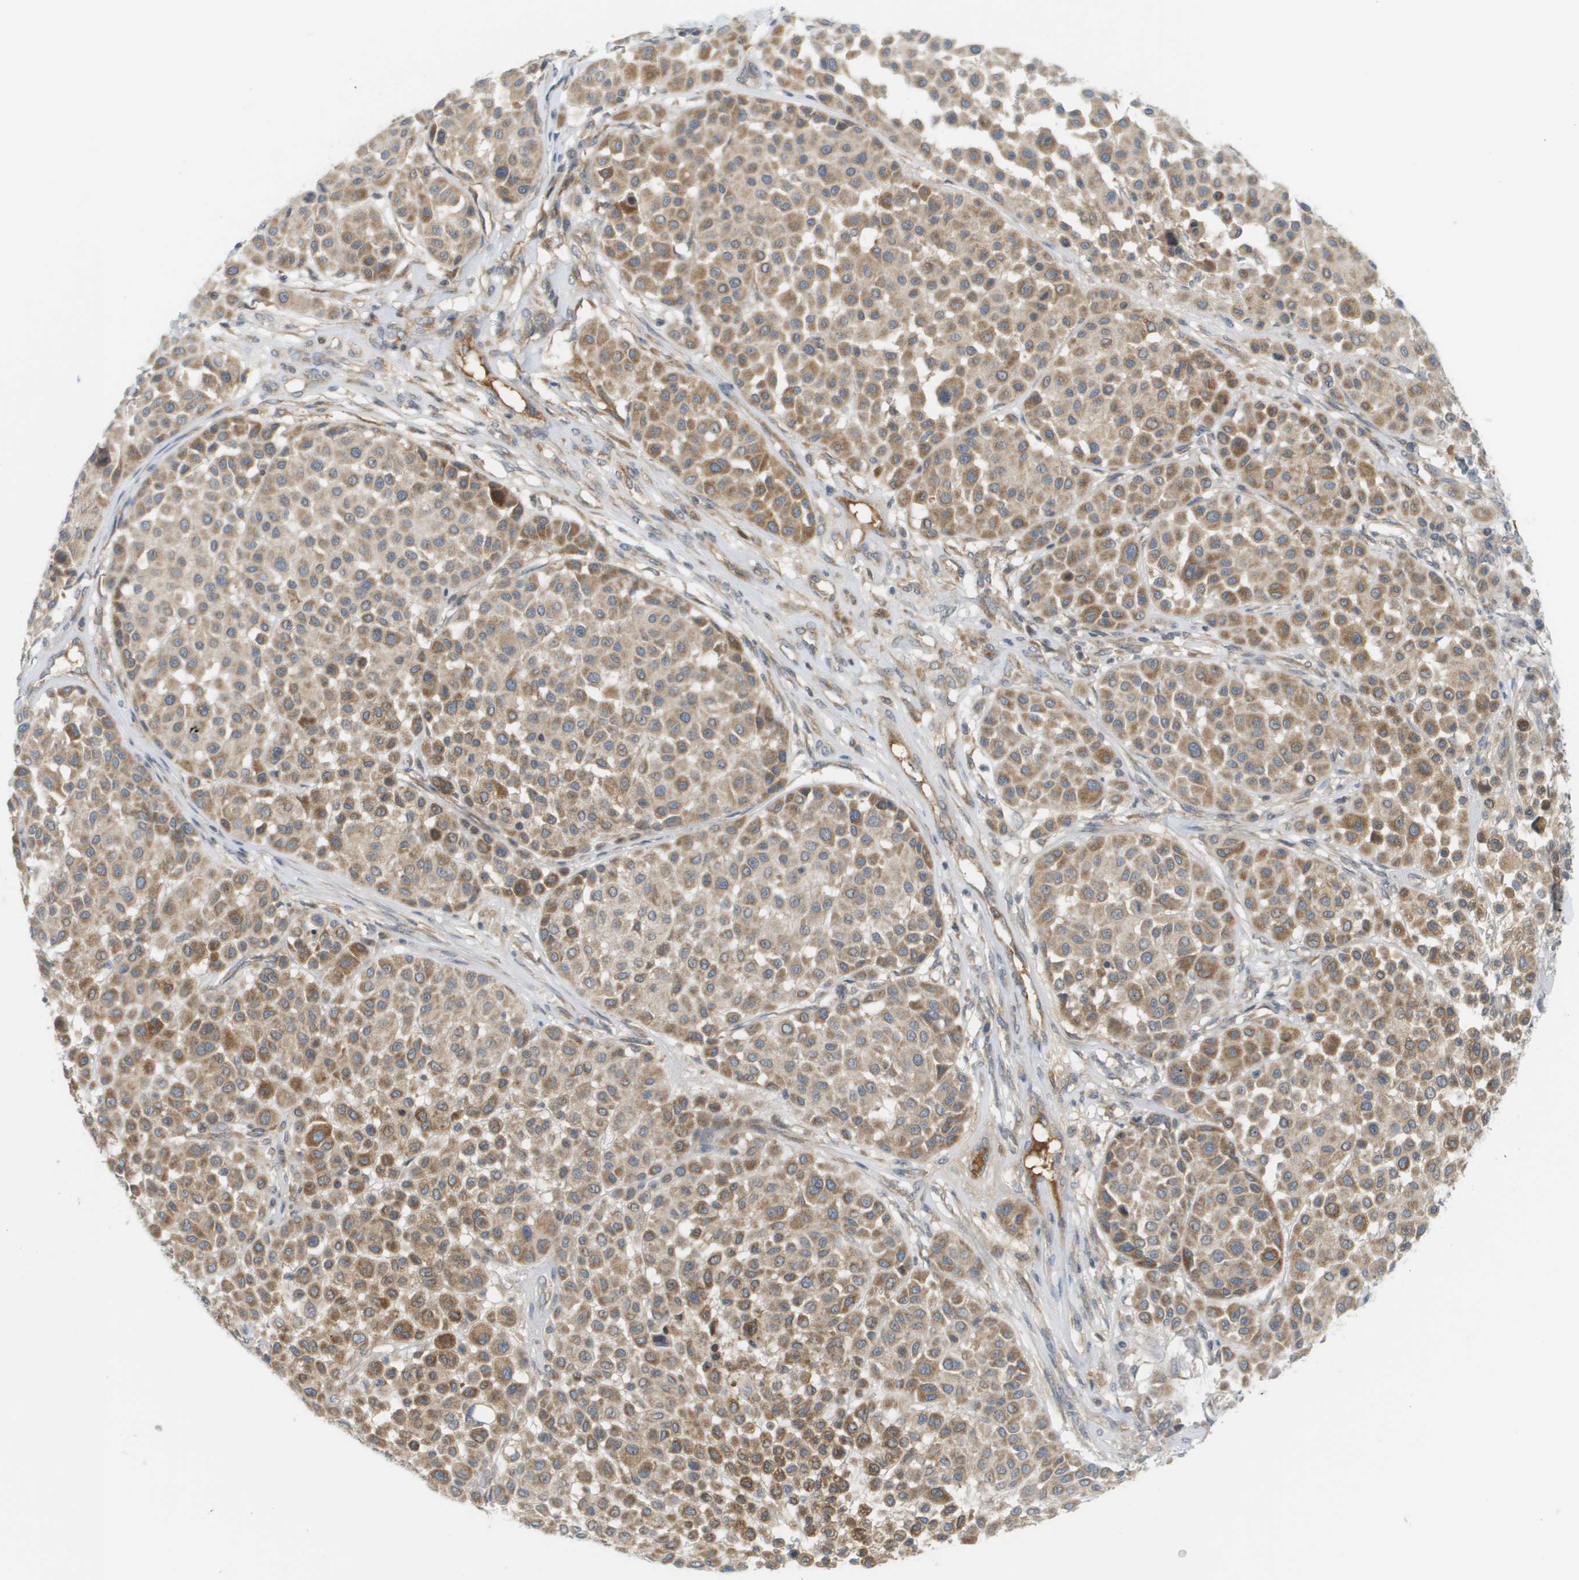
{"staining": {"intensity": "moderate", "quantity": ">75%", "location": "cytoplasmic/membranous"}, "tissue": "melanoma", "cell_type": "Tumor cells", "image_type": "cancer", "snomed": [{"axis": "morphology", "description": "Malignant melanoma, Metastatic site"}, {"axis": "topography", "description": "Soft tissue"}], "caption": "Protein expression by immunohistochemistry (IHC) demonstrates moderate cytoplasmic/membranous positivity in about >75% of tumor cells in melanoma. (Brightfield microscopy of DAB IHC at high magnification).", "gene": "PROC", "patient": {"sex": "male", "age": 41}}